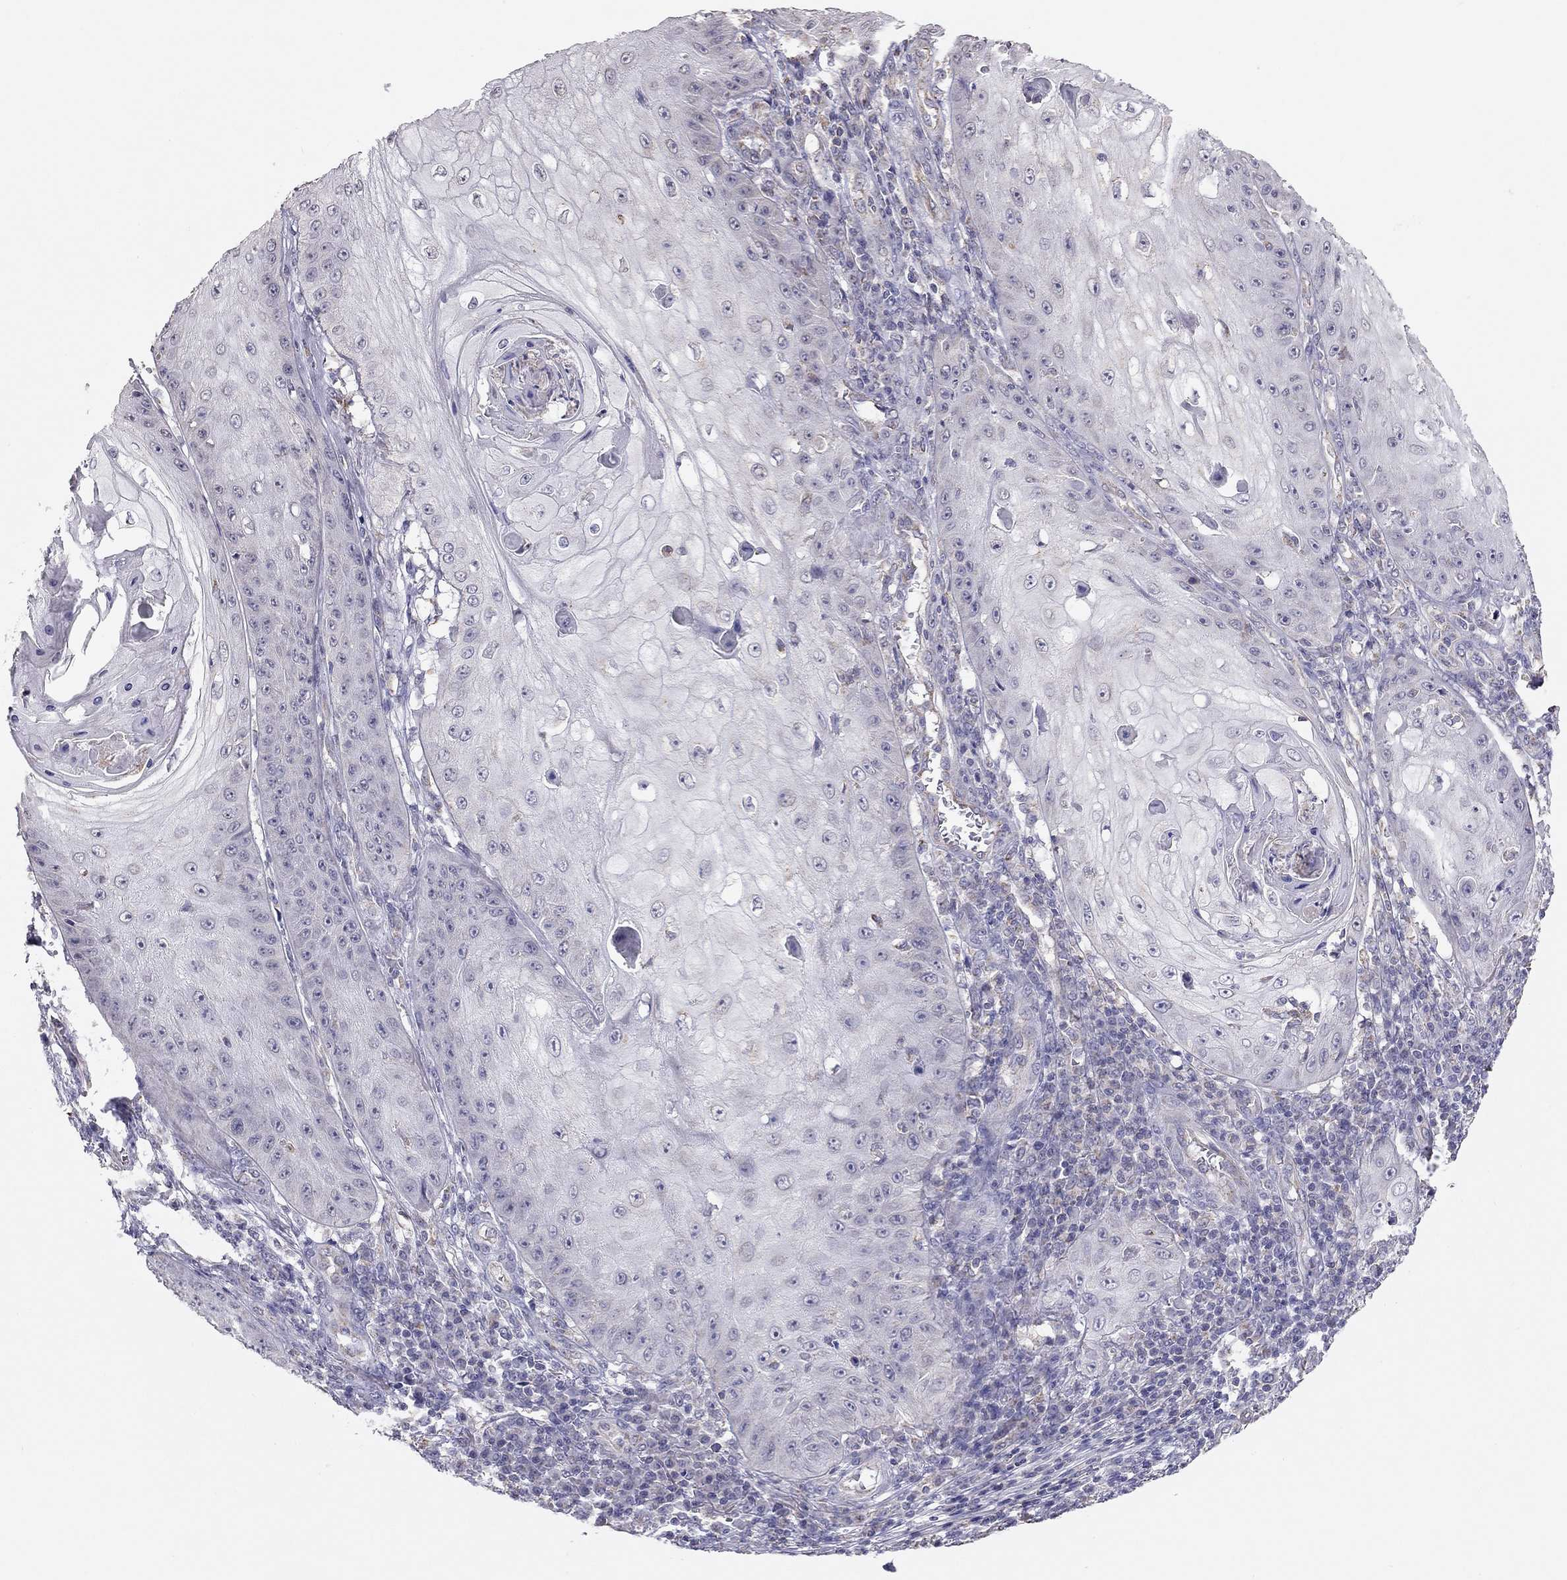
{"staining": {"intensity": "negative", "quantity": "none", "location": "none"}, "tissue": "skin cancer", "cell_type": "Tumor cells", "image_type": "cancer", "snomed": [{"axis": "morphology", "description": "Squamous cell carcinoma, NOS"}, {"axis": "topography", "description": "Skin"}], "caption": "Immunohistochemical staining of skin squamous cell carcinoma reveals no significant positivity in tumor cells. Nuclei are stained in blue.", "gene": "LRIT3", "patient": {"sex": "male", "age": 70}}